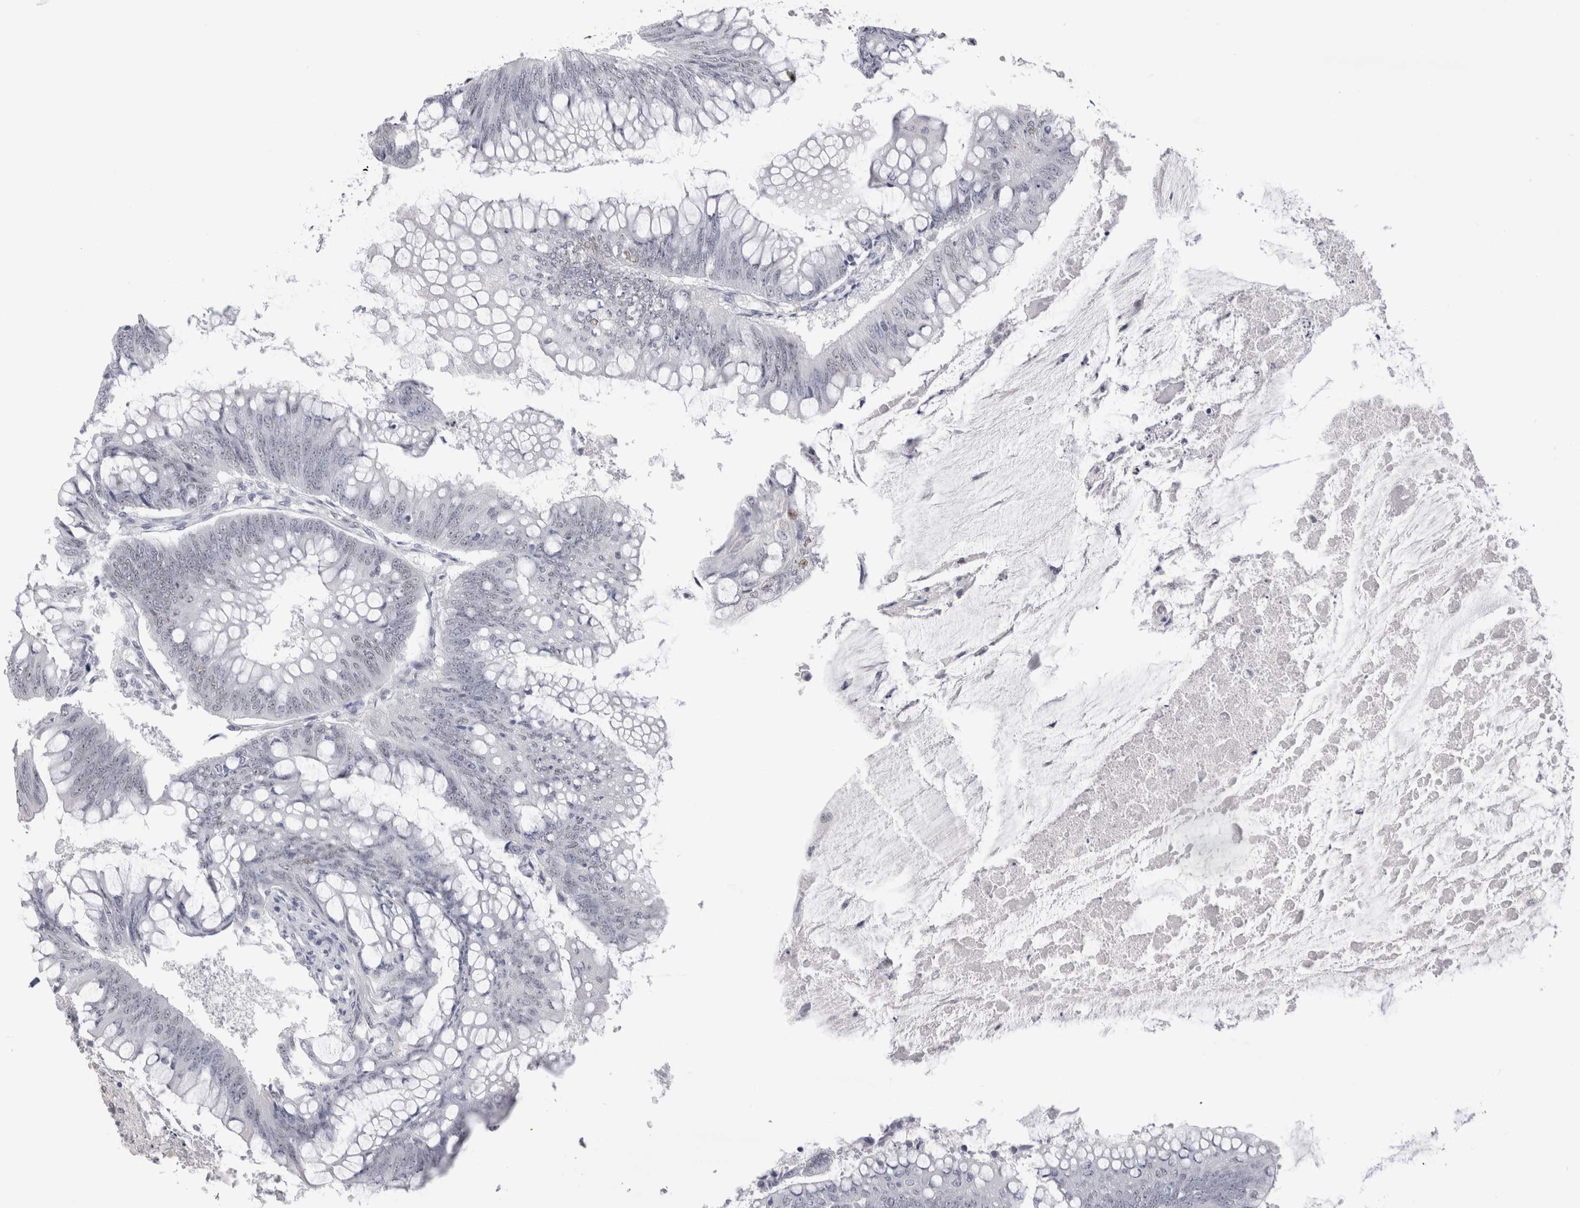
{"staining": {"intensity": "negative", "quantity": "none", "location": "none"}, "tissue": "colorectal cancer", "cell_type": "Tumor cells", "image_type": "cancer", "snomed": [{"axis": "morphology", "description": "Adenoma, NOS"}, {"axis": "morphology", "description": "Adenocarcinoma, NOS"}, {"axis": "topography", "description": "Colon"}], "caption": "Photomicrograph shows no significant protein expression in tumor cells of colorectal cancer (adenocarcinoma). (DAB (3,3'-diaminobenzidine) immunohistochemistry (IHC) visualized using brightfield microscopy, high magnification).", "gene": "RBM6", "patient": {"sex": "male", "age": 79}}